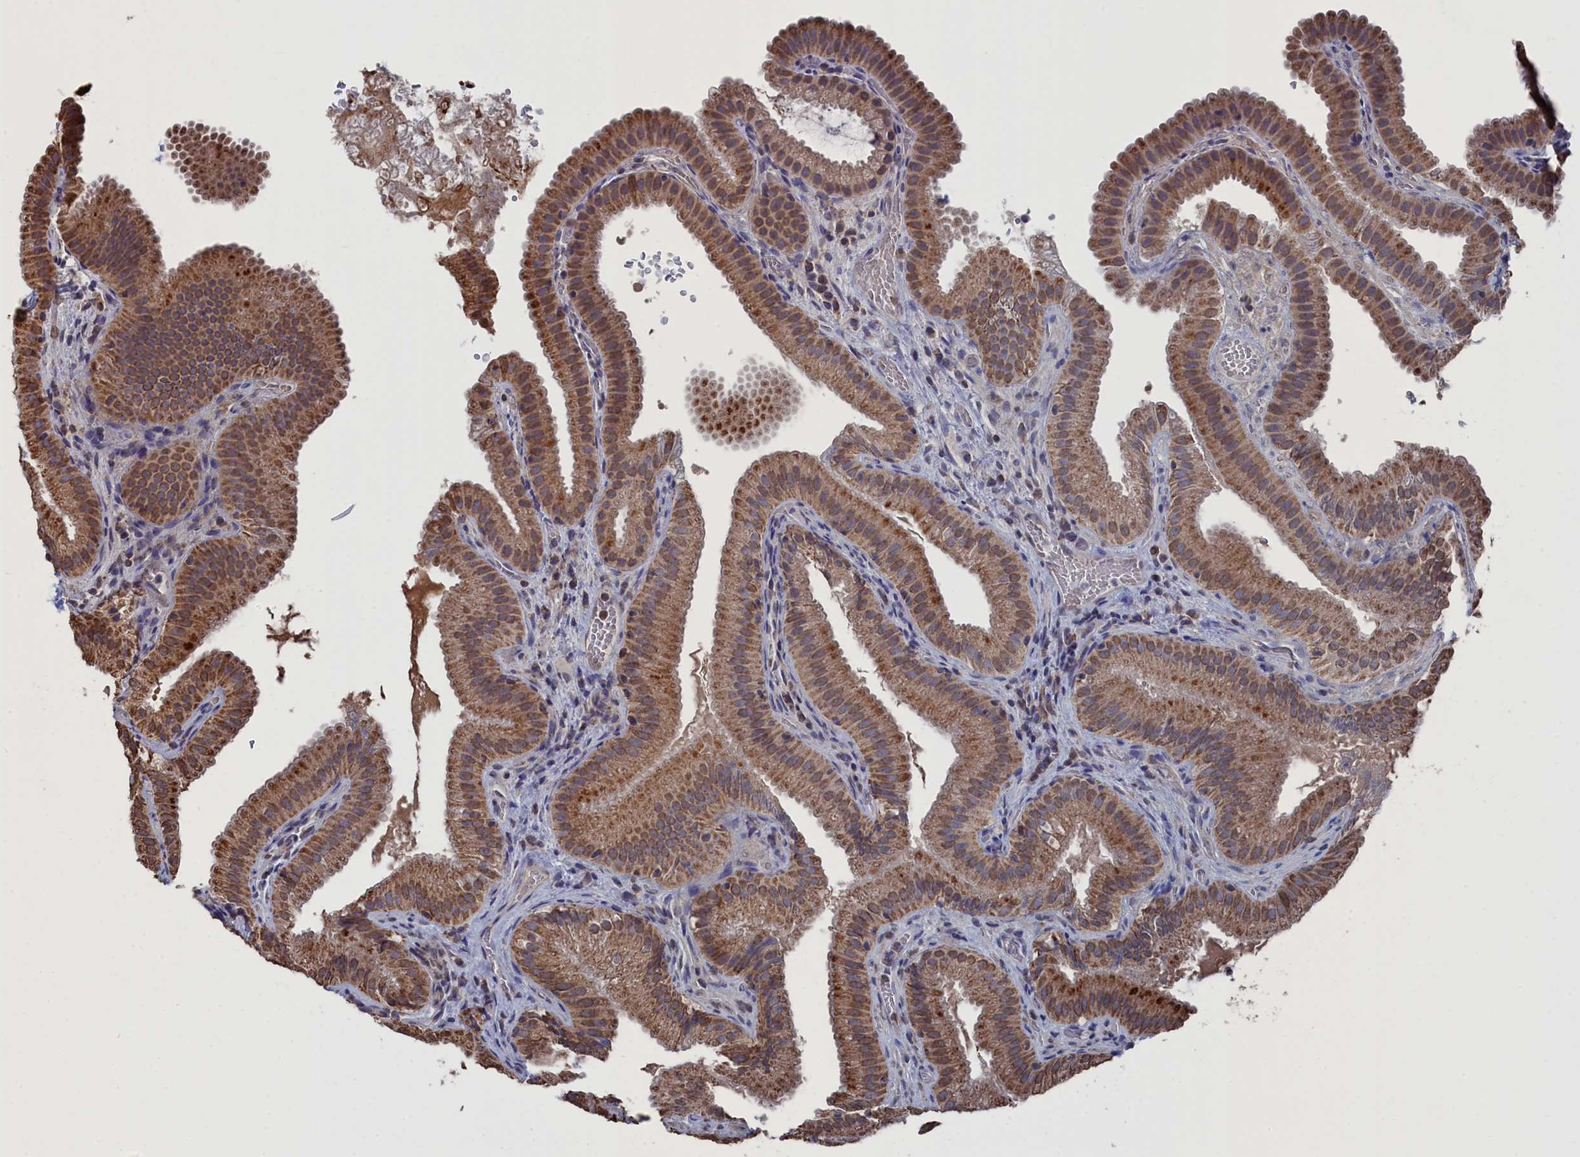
{"staining": {"intensity": "moderate", "quantity": ">75%", "location": "cytoplasmic/membranous"}, "tissue": "gallbladder", "cell_type": "Glandular cells", "image_type": "normal", "snomed": [{"axis": "morphology", "description": "Normal tissue, NOS"}, {"axis": "topography", "description": "Gallbladder"}], "caption": "Protein staining of unremarkable gallbladder exhibits moderate cytoplasmic/membranous positivity in approximately >75% of glandular cells.", "gene": "SMG9", "patient": {"sex": "female", "age": 30}}